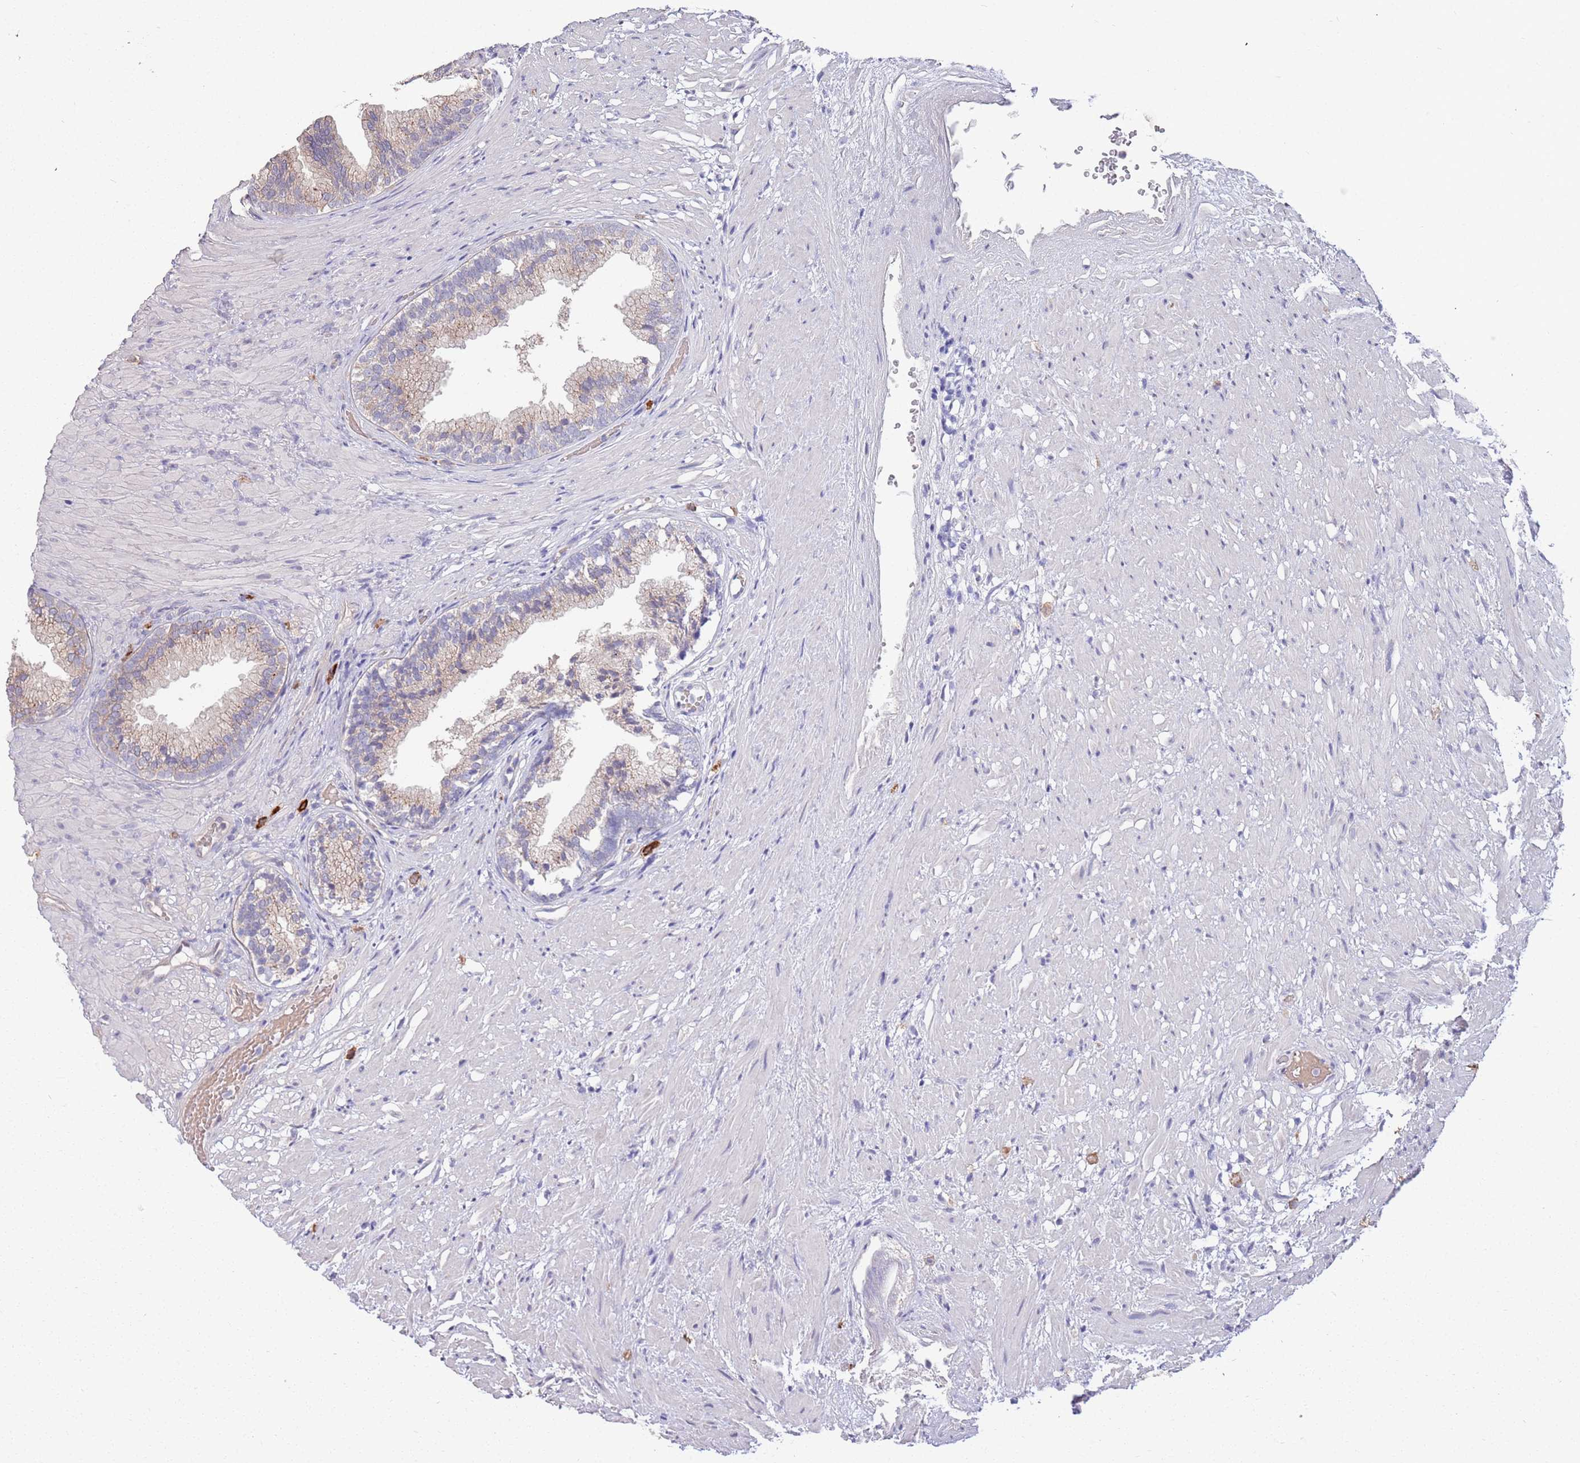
{"staining": {"intensity": "weak", "quantity": ">75%", "location": "cytoplasmic/membranous"}, "tissue": "prostate", "cell_type": "Glandular cells", "image_type": "normal", "snomed": [{"axis": "morphology", "description": "Normal tissue, NOS"}, {"axis": "topography", "description": "Prostate"}], "caption": "Weak cytoplasmic/membranous protein expression is appreciated in approximately >75% of glandular cells in prostate. (DAB IHC, brown staining for protein, blue staining for nuclei).", "gene": "MARVELD2", "patient": {"sex": "male", "age": 76}}